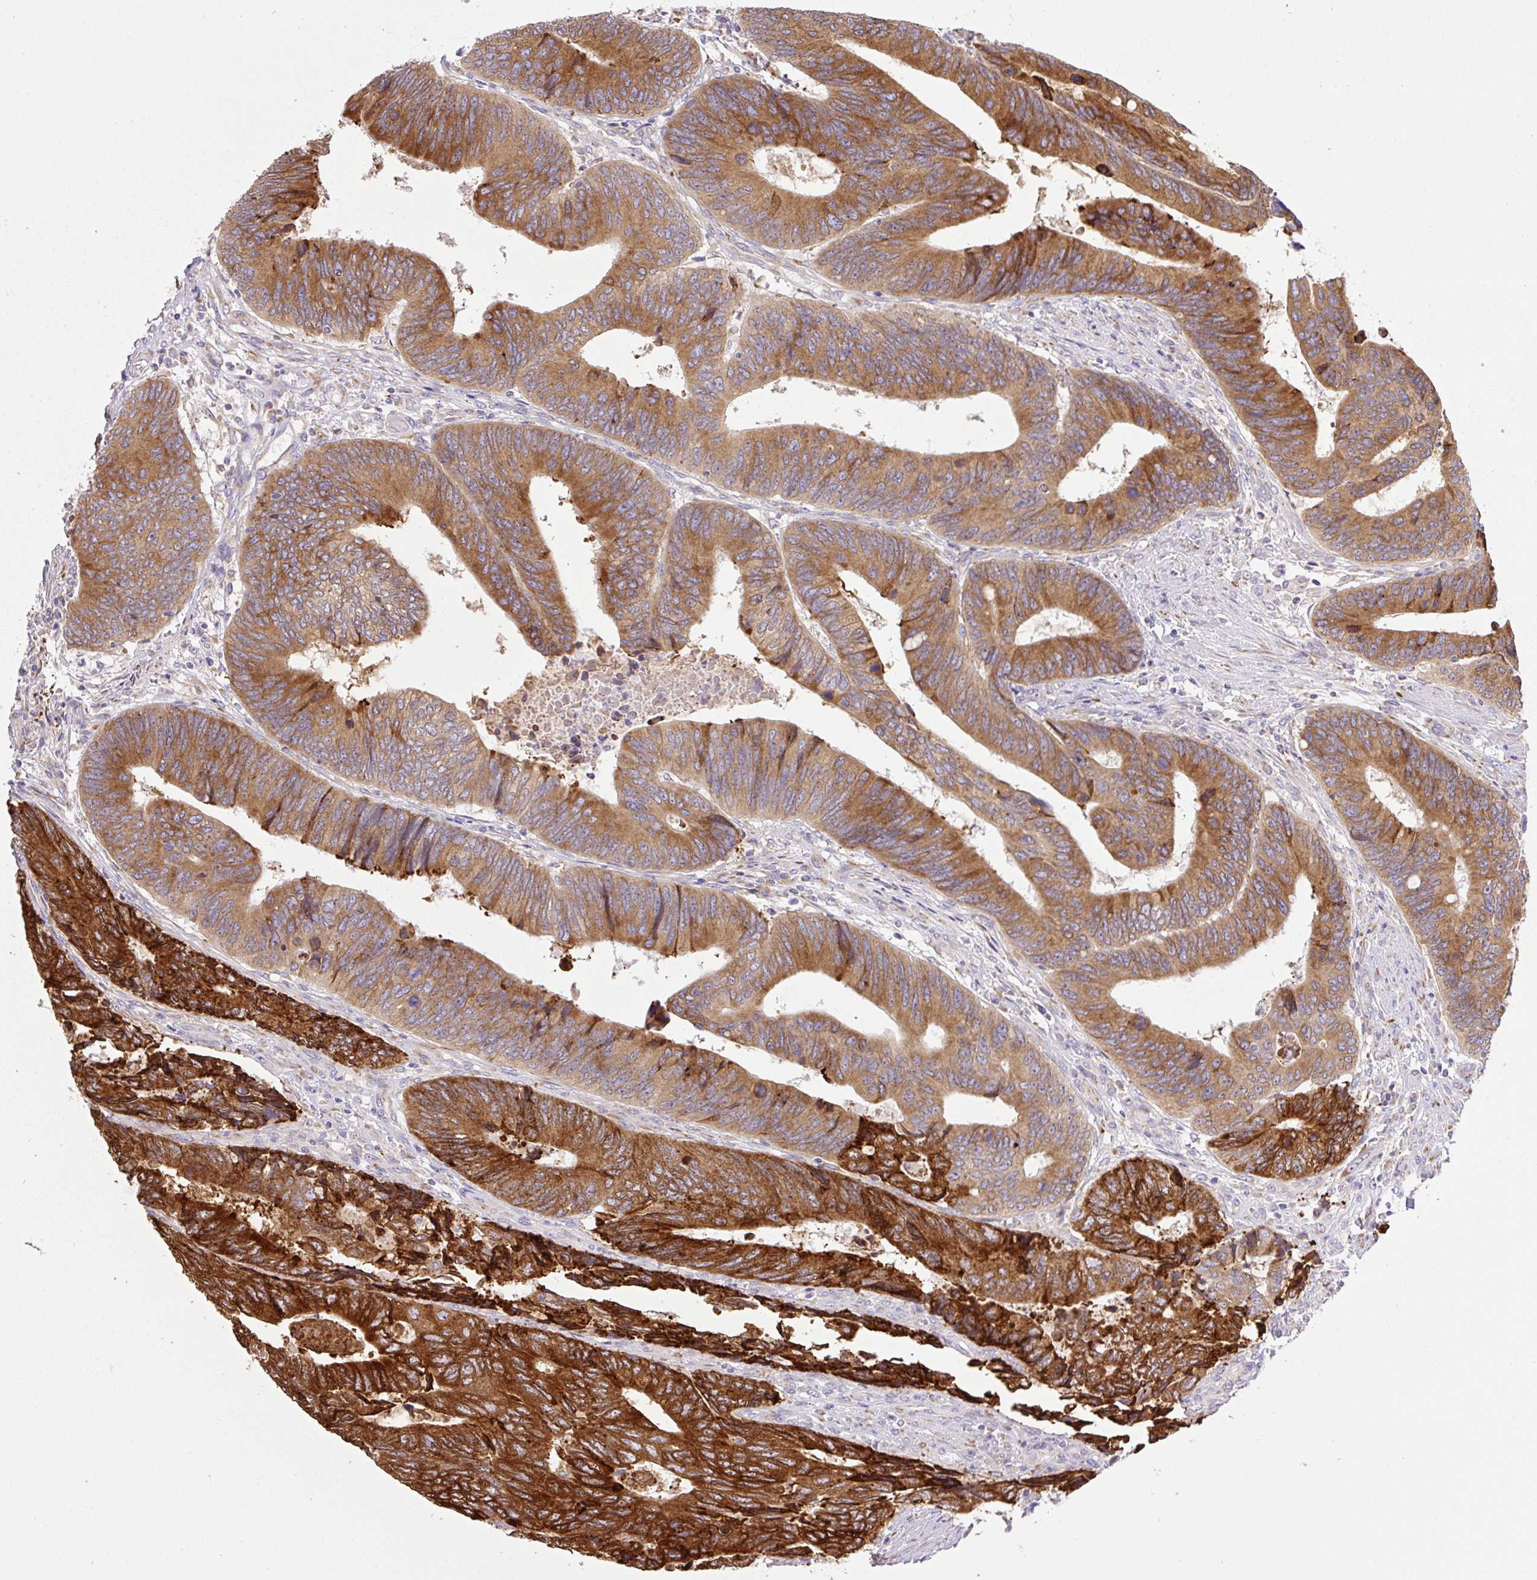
{"staining": {"intensity": "strong", "quantity": ">75%", "location": "cytoplasmic/membranous"}, "tissue": "colorectal cancer", "cell_type": "Tumor cells", "image_type": "cancer", "snomed": [{"axis": "morphology", "description": "Adenocarcinoma, NOS"}, {"axis": "topography", "description": "Colon"}], "caption": "Adenocarcinoma (colorectal) tissue demonstrates strong cytoplasmic/membranous staining in about >75% of tumor cells", "gene": "POFUT1", "patient": {"sex": "male", "age": 87}}